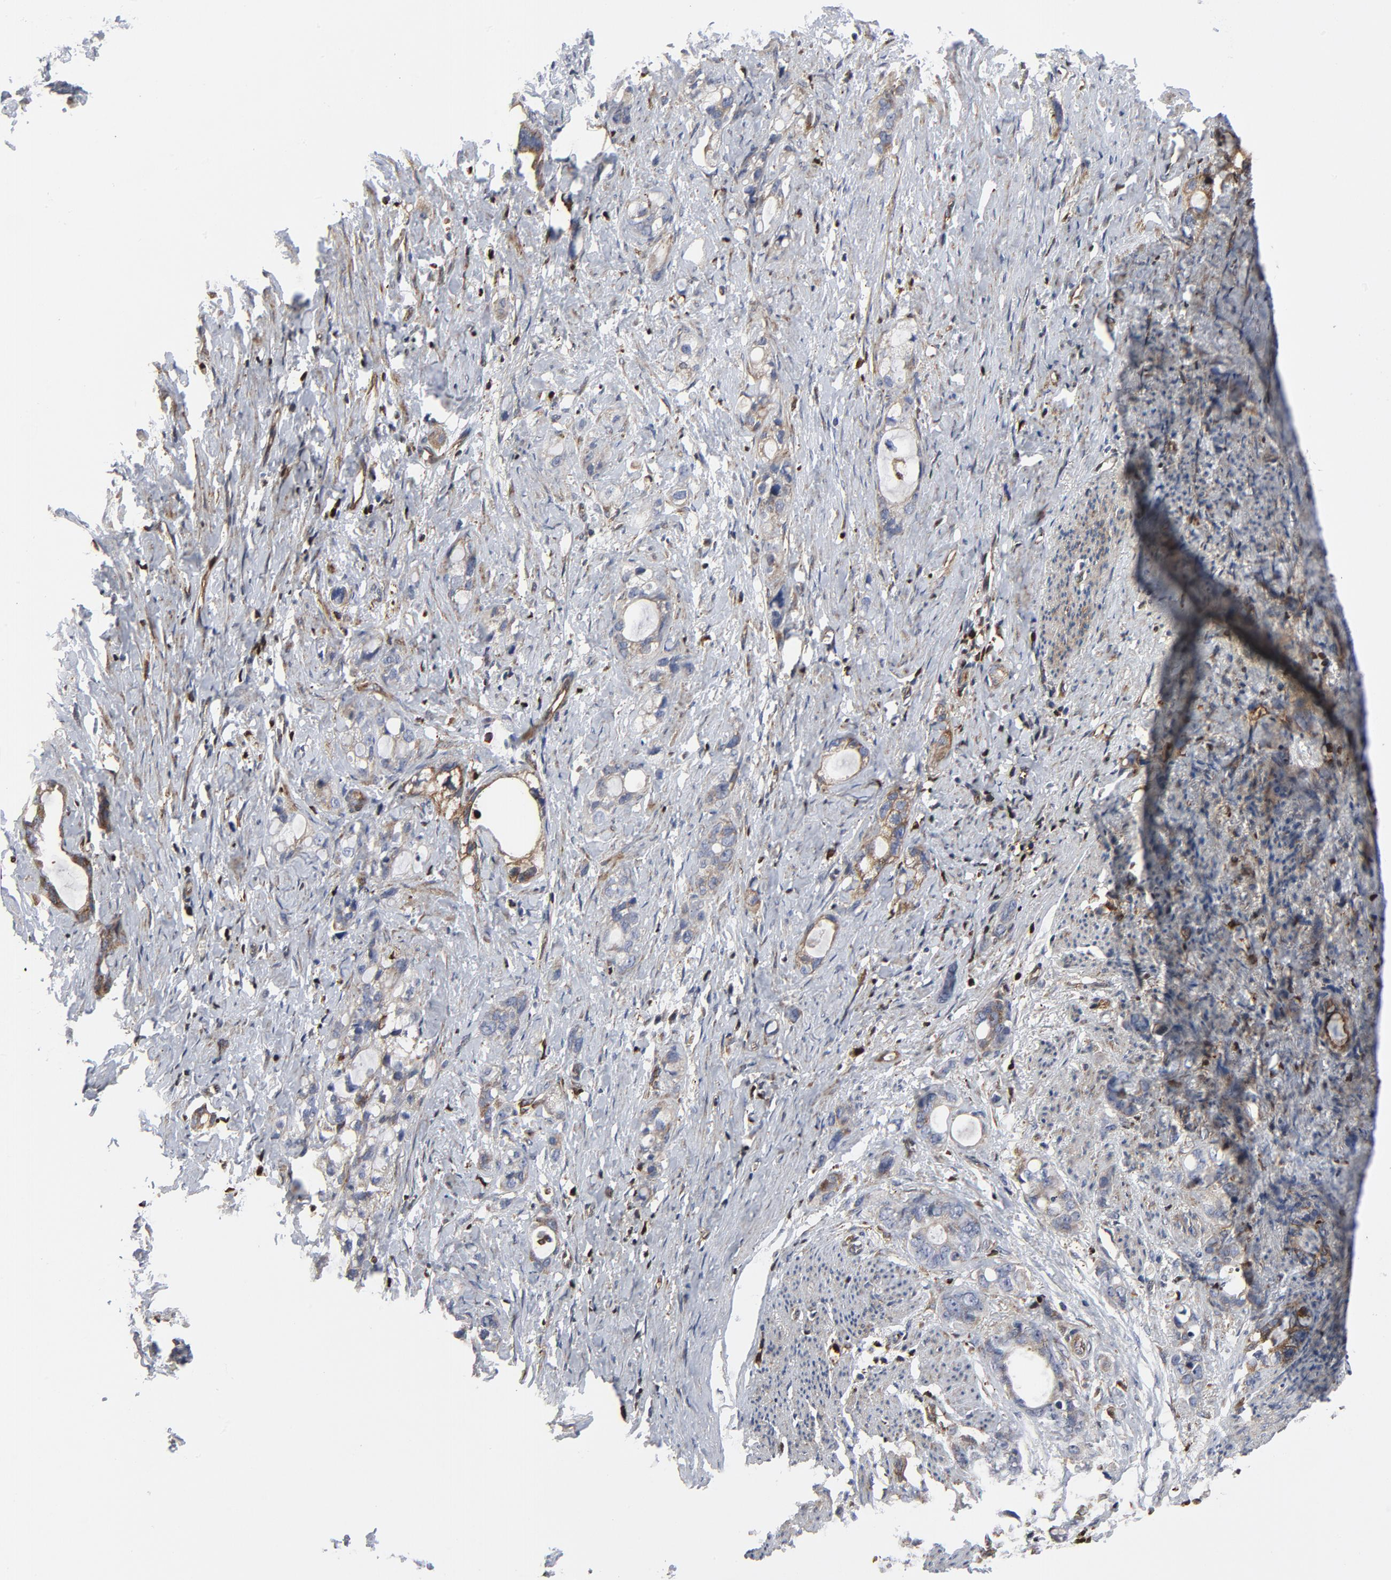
{"staining": {"intensity": "moderate", "quantity": ">75%", "location": "cytoplasmic/membranous"}, "tissue": "stomach cancer", "cell_type": "Tumor cells", "image_type": "cancer", "snomed": [{"axis": "morphology", "description": "Adenocarcinoma, NOS"}, {"axis": "topography", "description": "Stomach"}], "caption": "IHC staining of stomach cancer (adenocarcinoma), which reveals medium levels of moderate cytoplasmic/membranous expression in approximately >75% of tumor cells indicating moderate cytoplasmic/membranous protein positivity. The staining was performed using DAB (brown) for protein detection and nuclei were counterstained in hematoxylin (blue).", "gene": "YES1", "patient": {"sex": "female", "age": 75}}